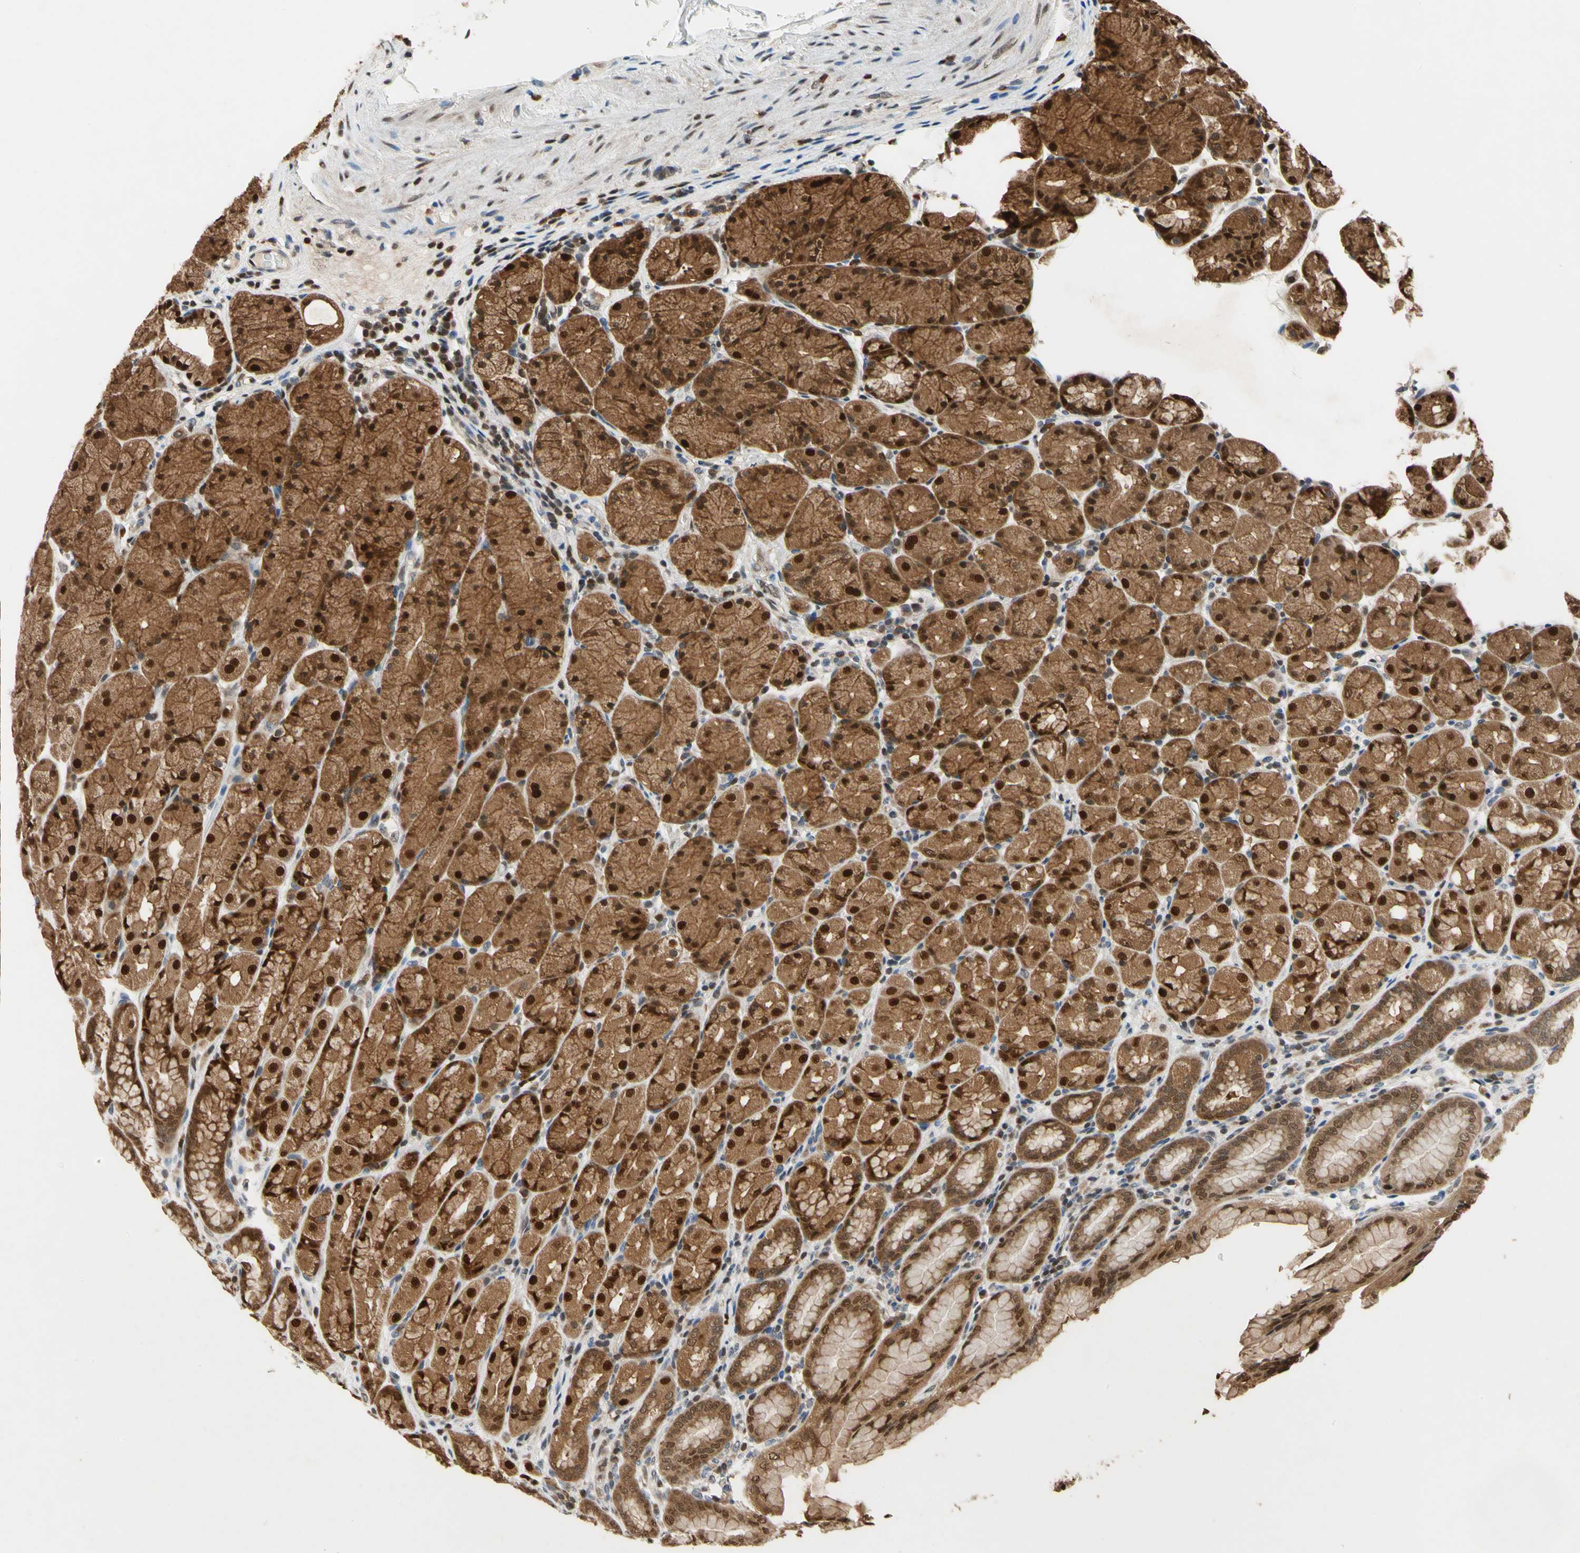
{"staining": {"intensity": "strong", "quantity": ">75%", "location": "cytoplasmic/membranous,nuclear"}, "tissue": "stomach", "cell_type": "Glandular cells", "image_type": "normal", "snomed": [{"axis": "morphology", "description": "Normal tissue, NOS"}, {"axis": "topography", "description": "Stomach, upper"}], "caption": "The micrograph shows a brown stain indicating the presence of a protein in the cytoplasmic/membranous,nuclear of glandular cells in stomach. (DAB (3,3'-diaminobenzidine) IHC, brown staining for protein, blue staining for nuclei).", "gene": "GSR", "patient": {"sex": "male", "age": 68}}